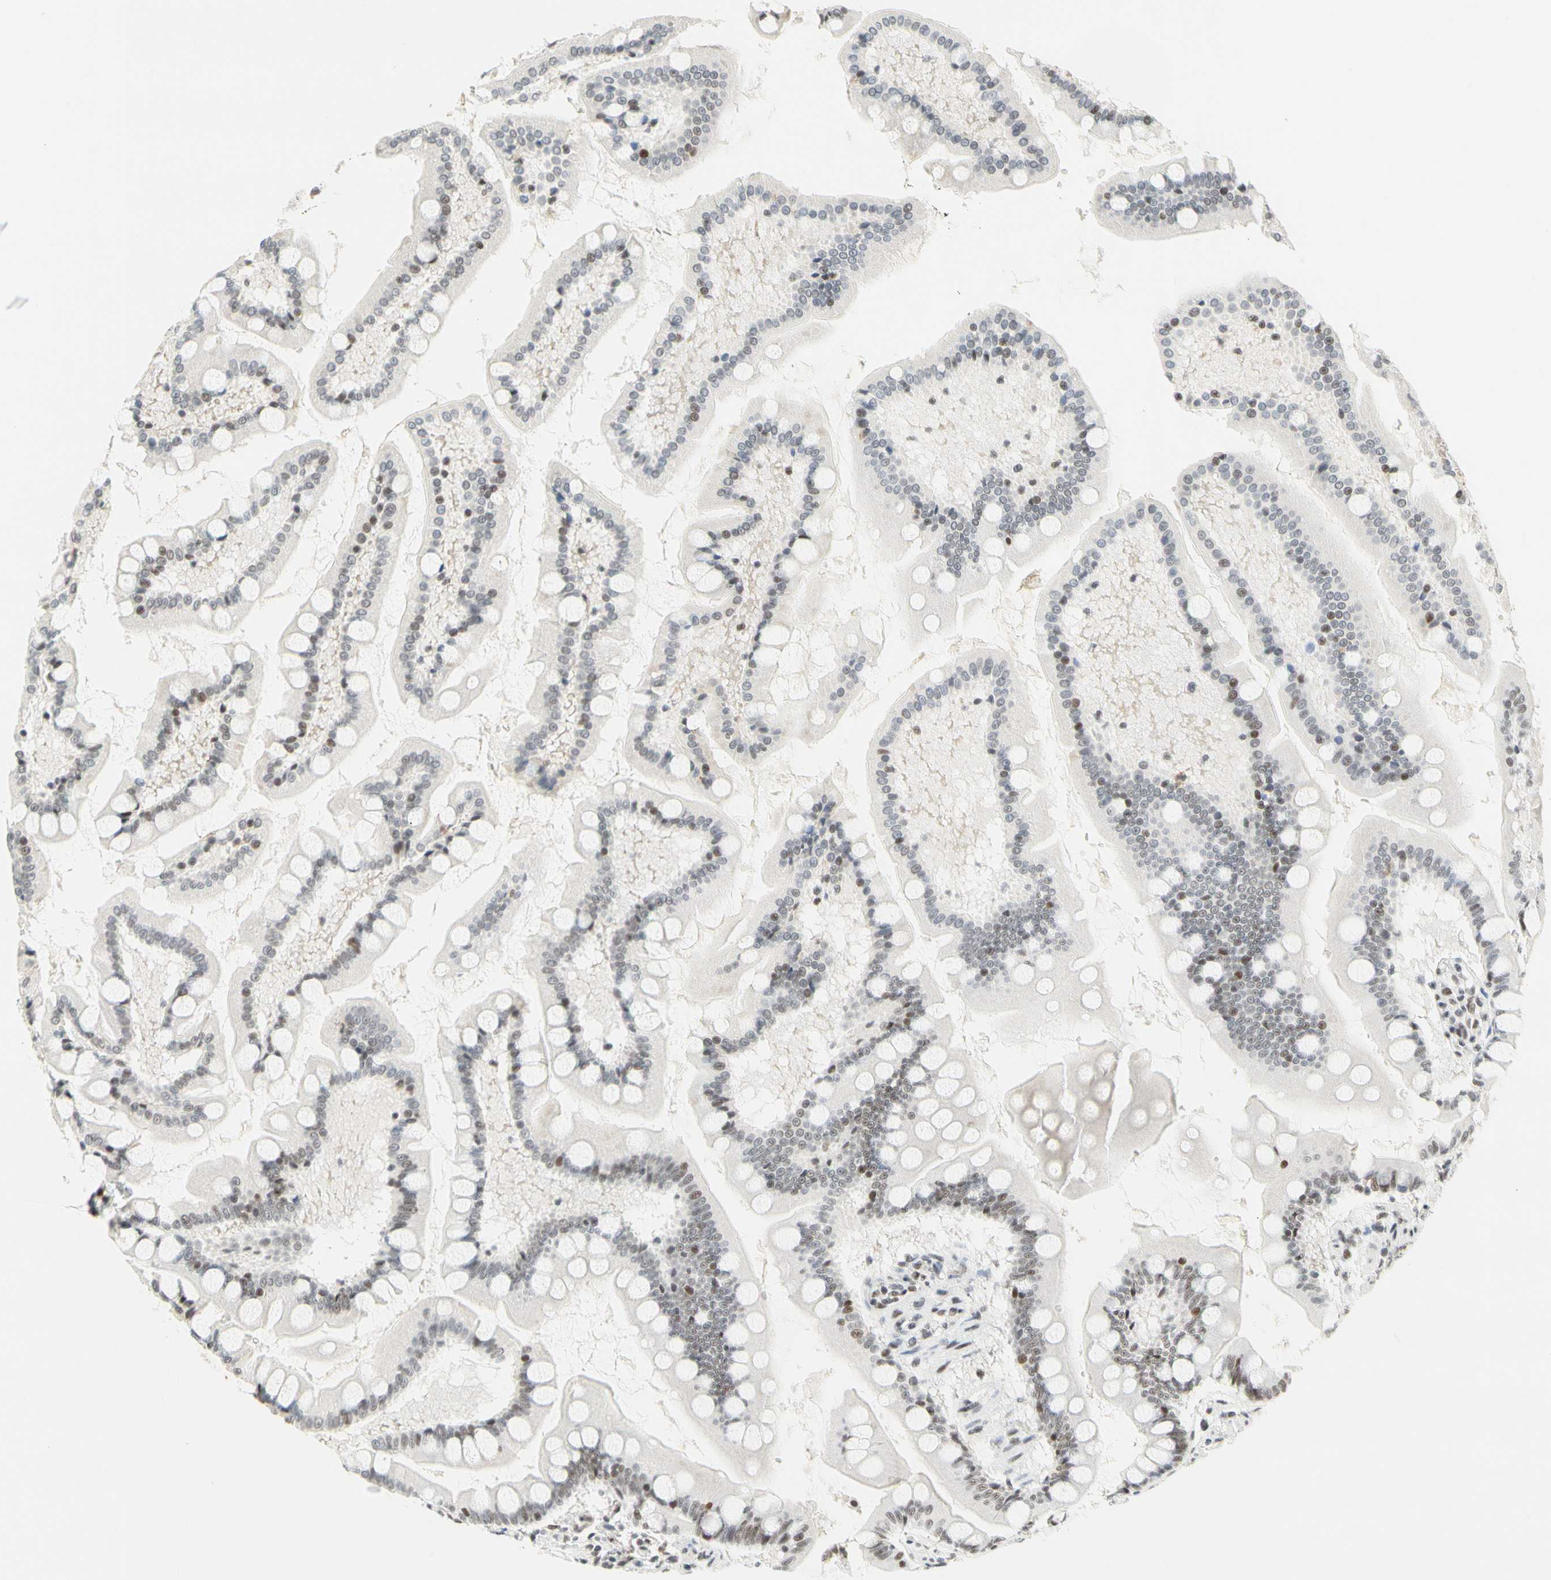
{"staining": {"intensity": "strong", "quantity": ">75%", "location": "nuclear"}, "tissue": "small intestine", "cell_type": "Glandular cells", "image_type": "normal", "snomed": [{"axis": "morphology", "description": "Normal tissue, NOS"}, {"axis": "topography", "description": "Small intestine"}], "caption": "Small intestine stained with DAB immunohistochemistry (IHC) exhibits high levels of strong nuclear positivity in approximately >75% of glandular cells.", "gene": "ZSCAN16", "patient": {"sex": "male", "age": 41}}